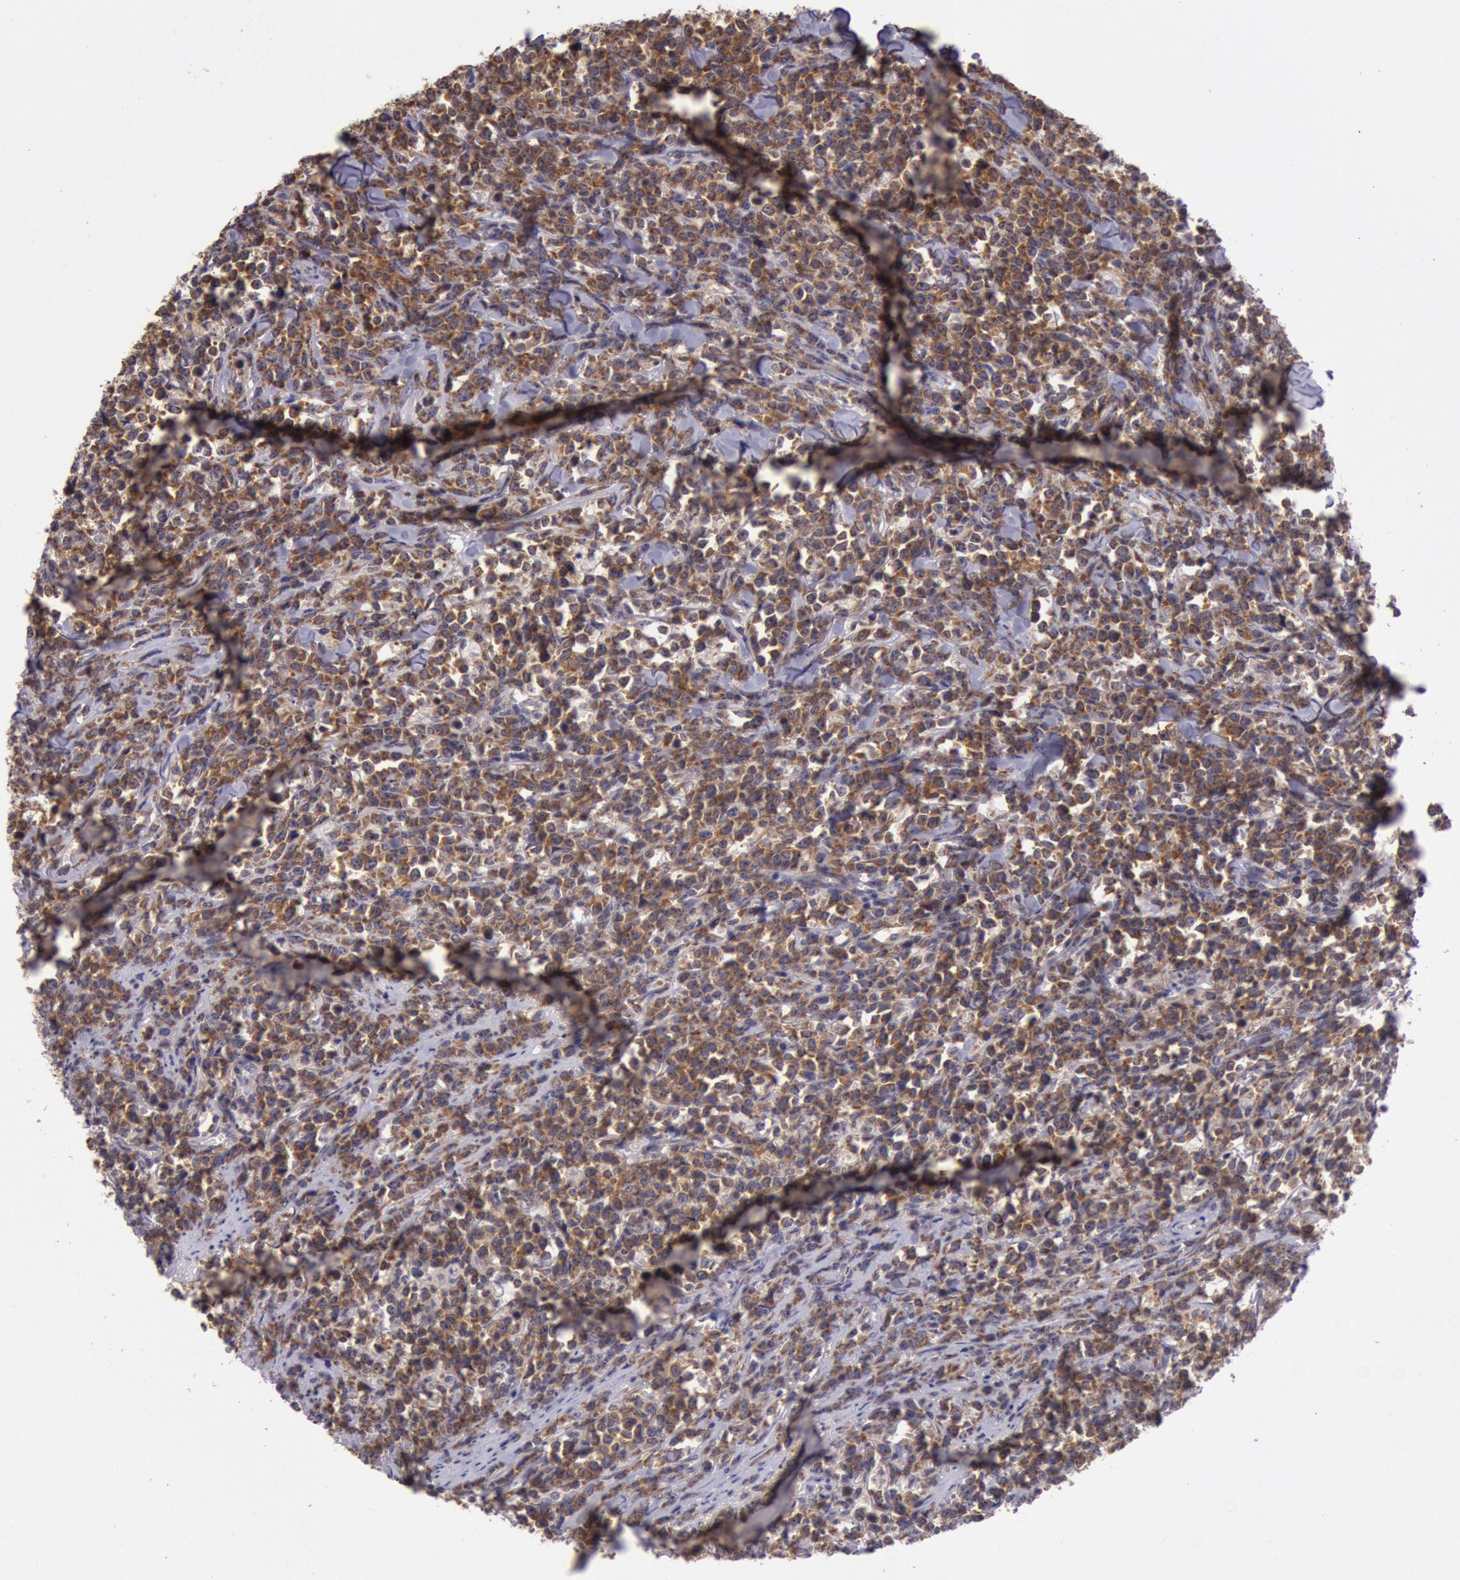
{"staining": {"intensity": "strong", "quantity": ">75%", "location": "cytoplasmic/membranous"}, "tissue": "lymphoma", "cell_type": "Tumor cells", "image_type": "cancer", "snomed": [{"axis": "morphology", "description": "Malignant lymphoma, non-Hodgkin's type, High grade"}, {"axis": "topography", "description": "Small intestine"}, {"axis": "topography", "description": "Colon"}], "caption": "Immunohistochemical staining of human lymphoma shows high levels of strong cytoplasmic/membranous protein expression in about >75% of tumor cells.", "gene": "CDK16", "patient": {"sex": "male", "age": 8}}